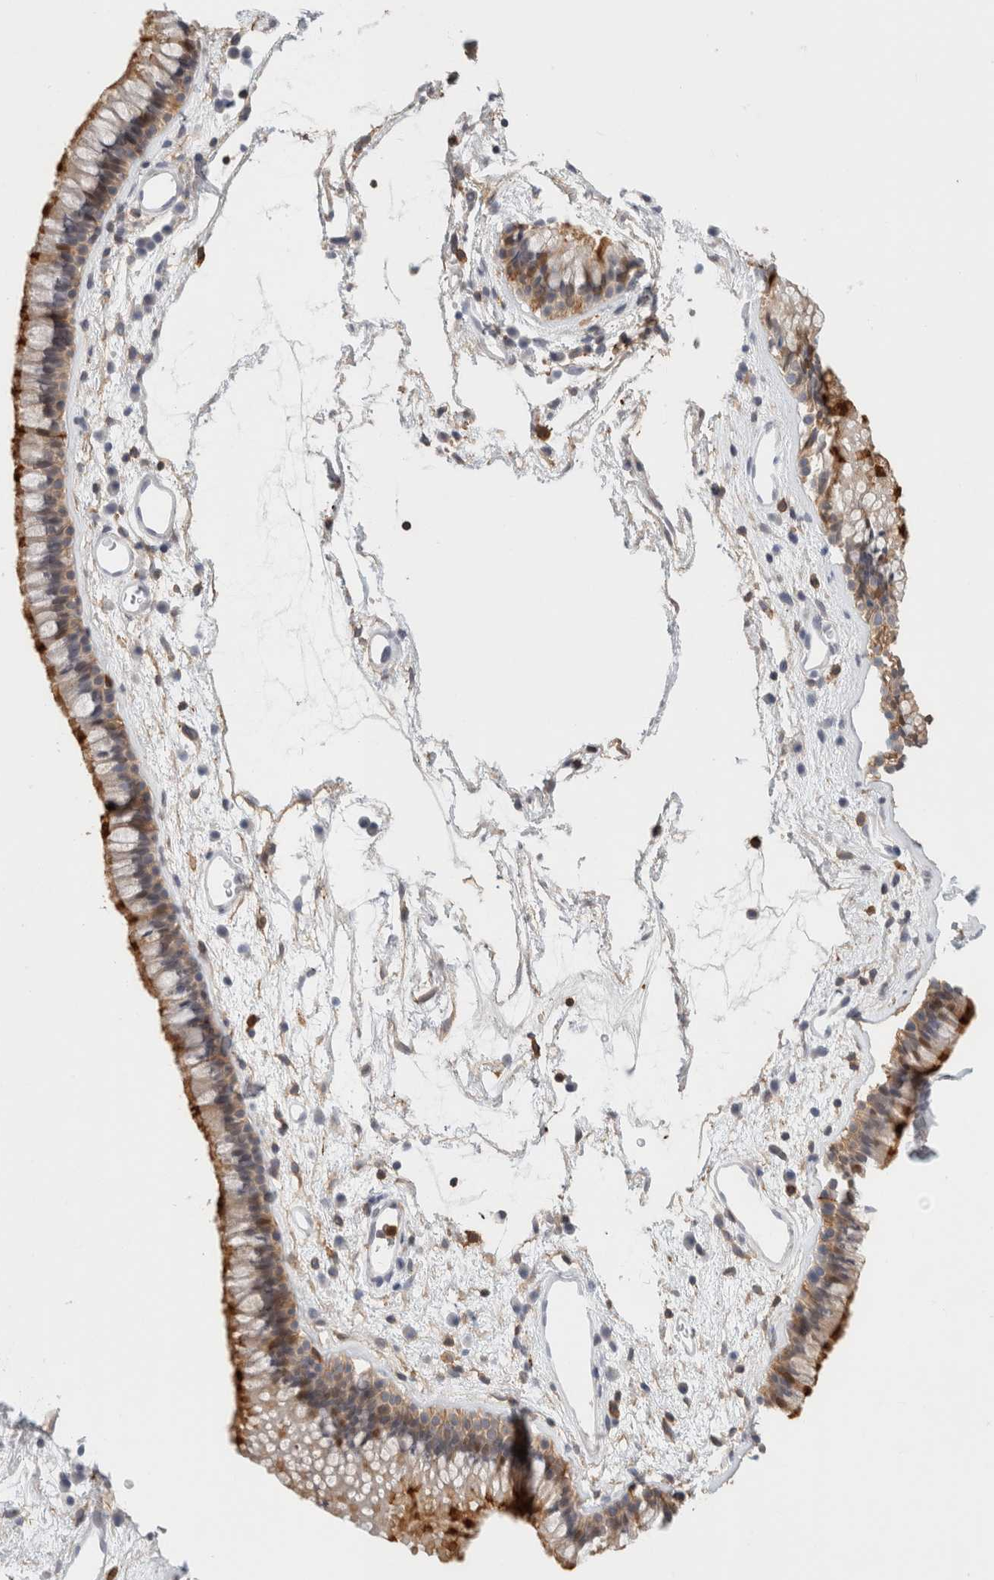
{"staining": {"intensity": "strong", "quantity": "25%-75%", "location": "cytoplasmic/membranous"}, "tissue": "nasopharynx", "cell_type": "Respiratory epithelial cells", "image_type": "normal", "snomed": [{"axis": "morphology", "description": "Normal tissue, NOS"}, {"axis": "morphology", "description": "Inflammation, NOS"}, {"axis": "topography", "description": "Nasopharynx"}], "caption": "Immunohistochemical staining of normal human nasopharynx displays high levels of strong cytoplasmic/membranous positivity in about 25%-75% of respiratory epithelial cells. (DAB = brown stain, brightfield microscopy at high magnification).", "gene": "P2RY2", "patient": {"sex": "male", "age": 48}}